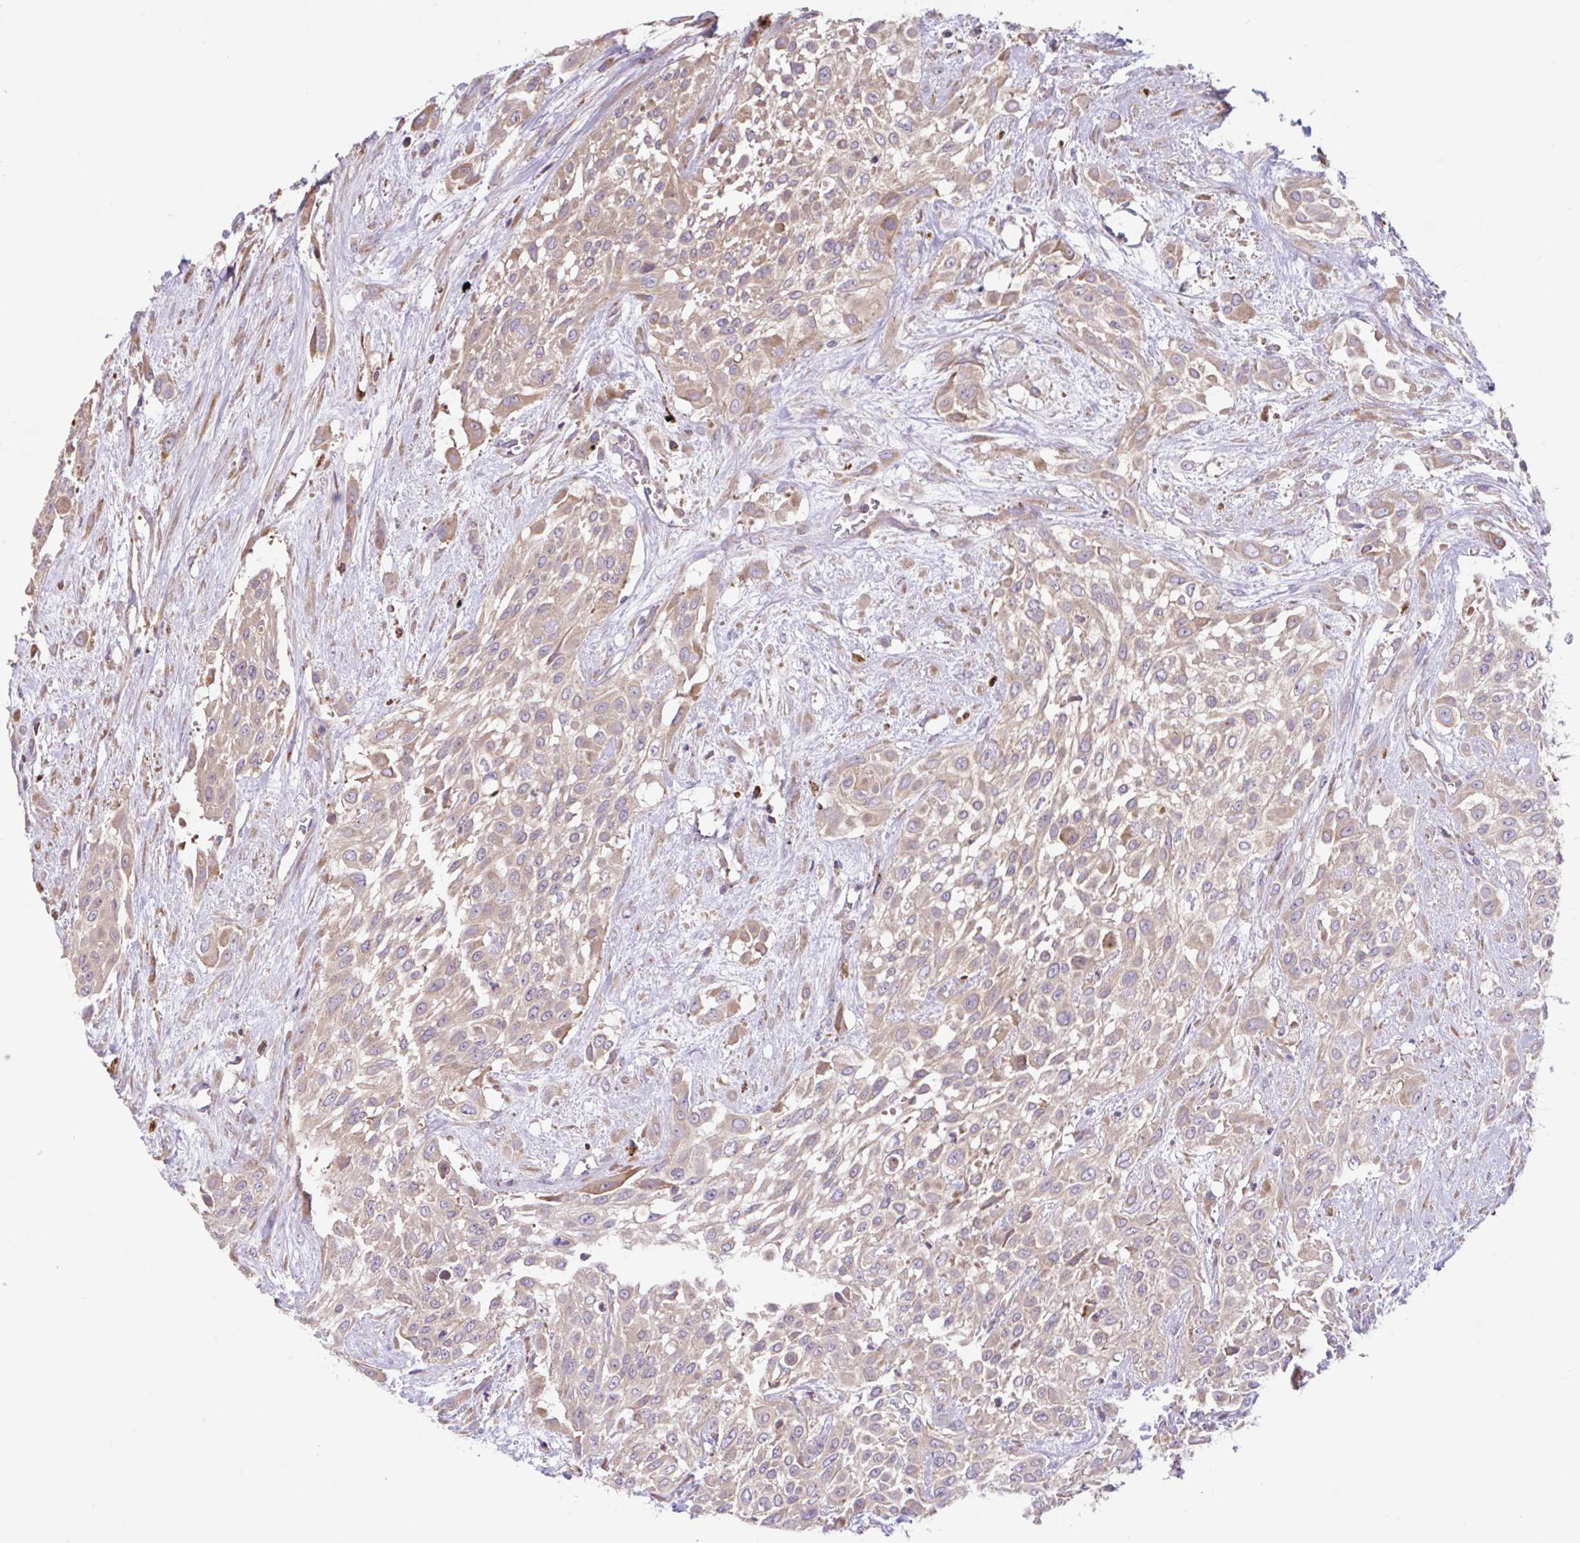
{"staining": {"intensity": "weak", "quantity": ">75%", "location": "cytoplasmic/membranous"}, "tissue": "urothelial cancer", "cell_type": "Tumor cells", "image_type": "cancer", "snomed": [{"axis": "morphology", "description": "Urothelial carcinoma, High grade"}, {"axis": "topography", "description": "Urinary bladder"}], "caption": "This is a histology image of IHC staining of urothelial carcinoma (high-grade), which shows weak positivity in the cytoplasmic/membranous of tumor cells.", "gene": "RALBP1", "patient": {"sex": "male", "age": 57}}